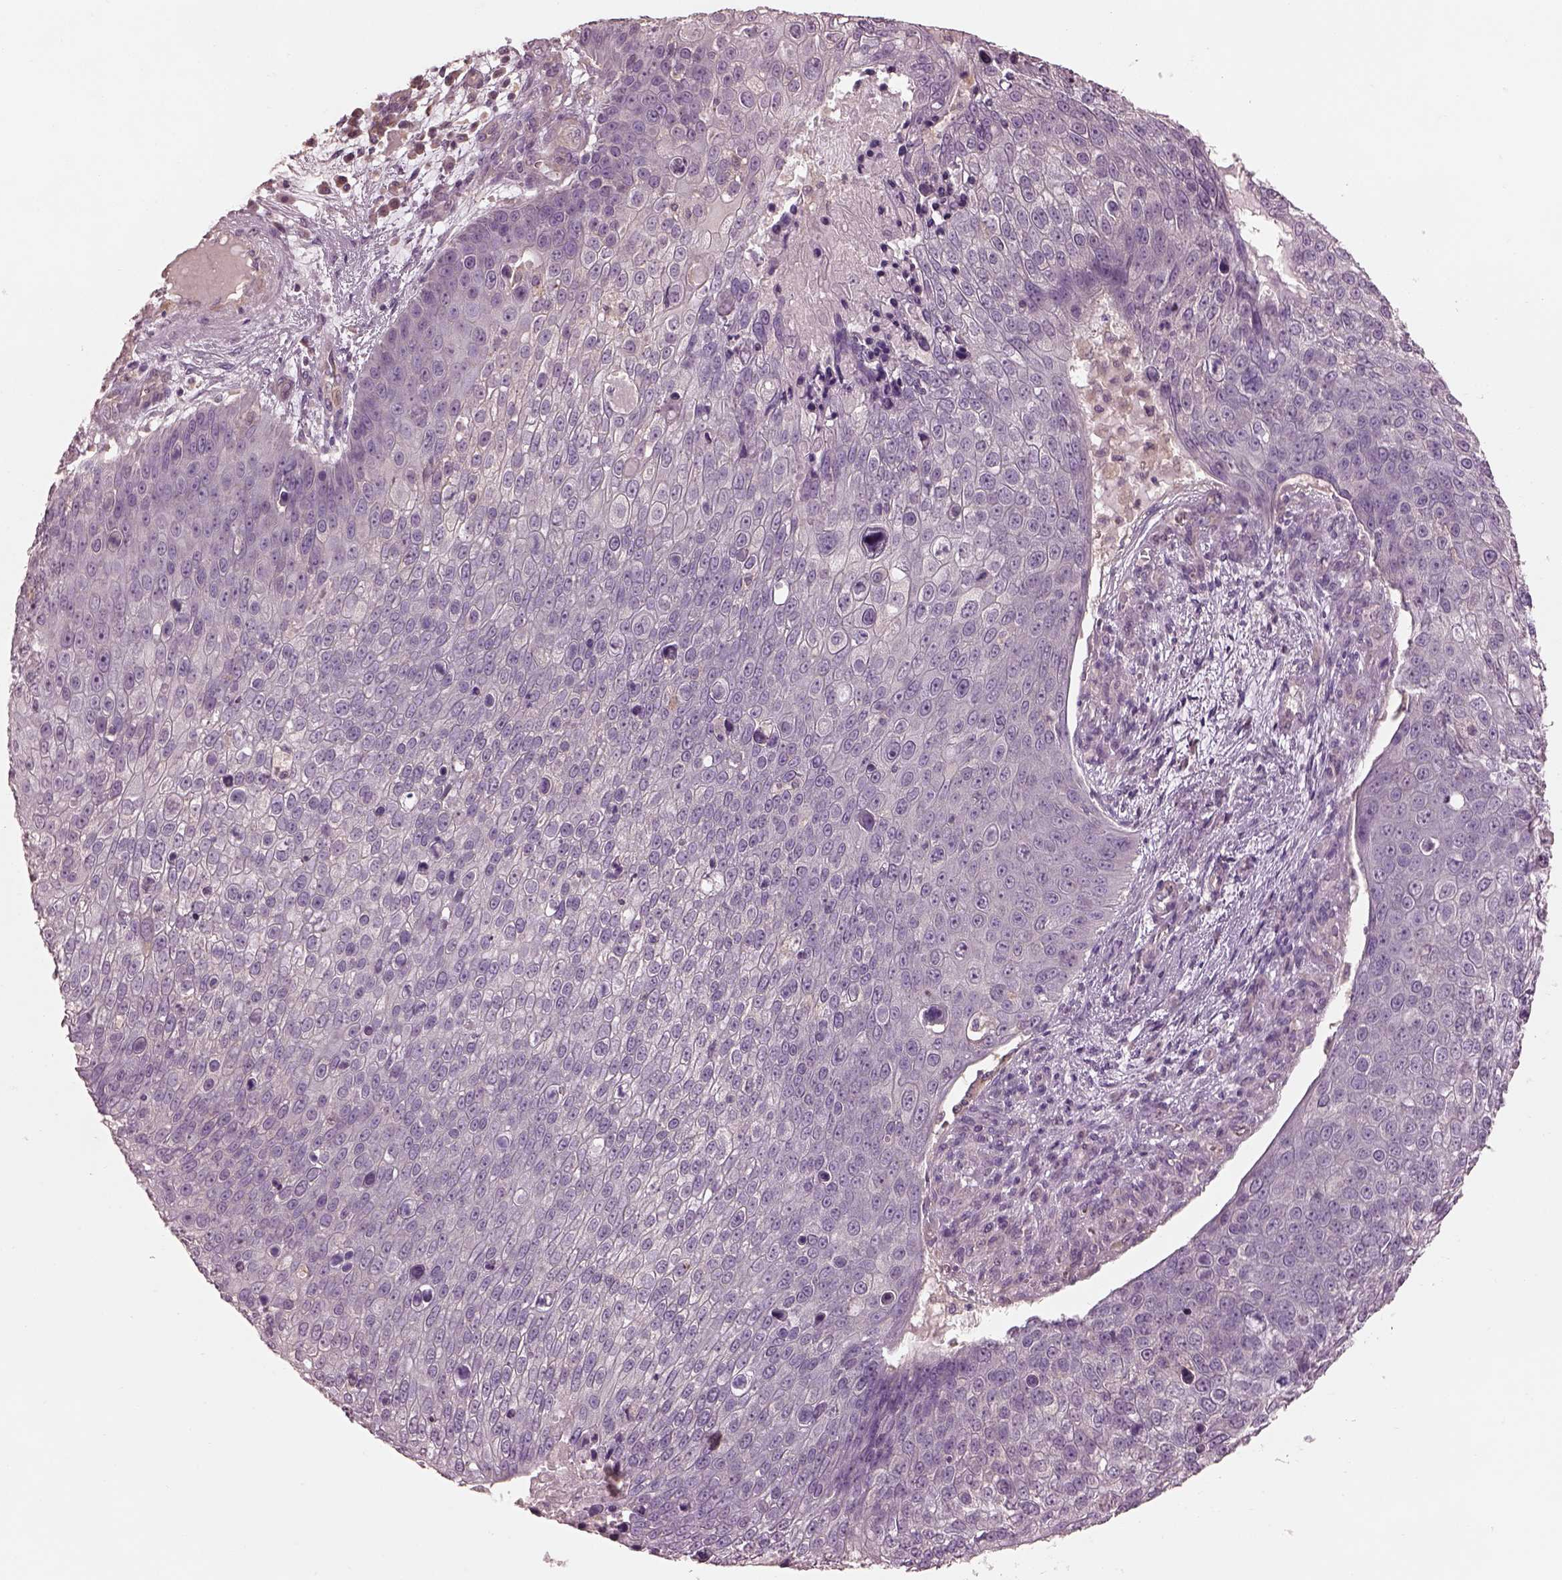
{"staining": {"intensity": "negative", "quantity": "none", "location": "none"}, "tissue": "skin cancer", "cell_type": "Tumor cells", "image_type": "cancer", "snomed": [{"axis": "morphology", "description": "Squamous cell carcinoma, NOS"}, {"axis": "topography", "description": "Skin"}], "caption": "DAB immunohistochemical staining of skin cancer (squamous cell carcinoma) reveals no significant expression in tumor cells. The staining was performed using DAB (3,3'-diaminobenzidine) to visualize the protein expression in brown, while the nuclei were stained in blue with hematoxylin (Magnification: 20x).", "gene": "PRKACG", "patient": {"sex": "male", "age": 71}}